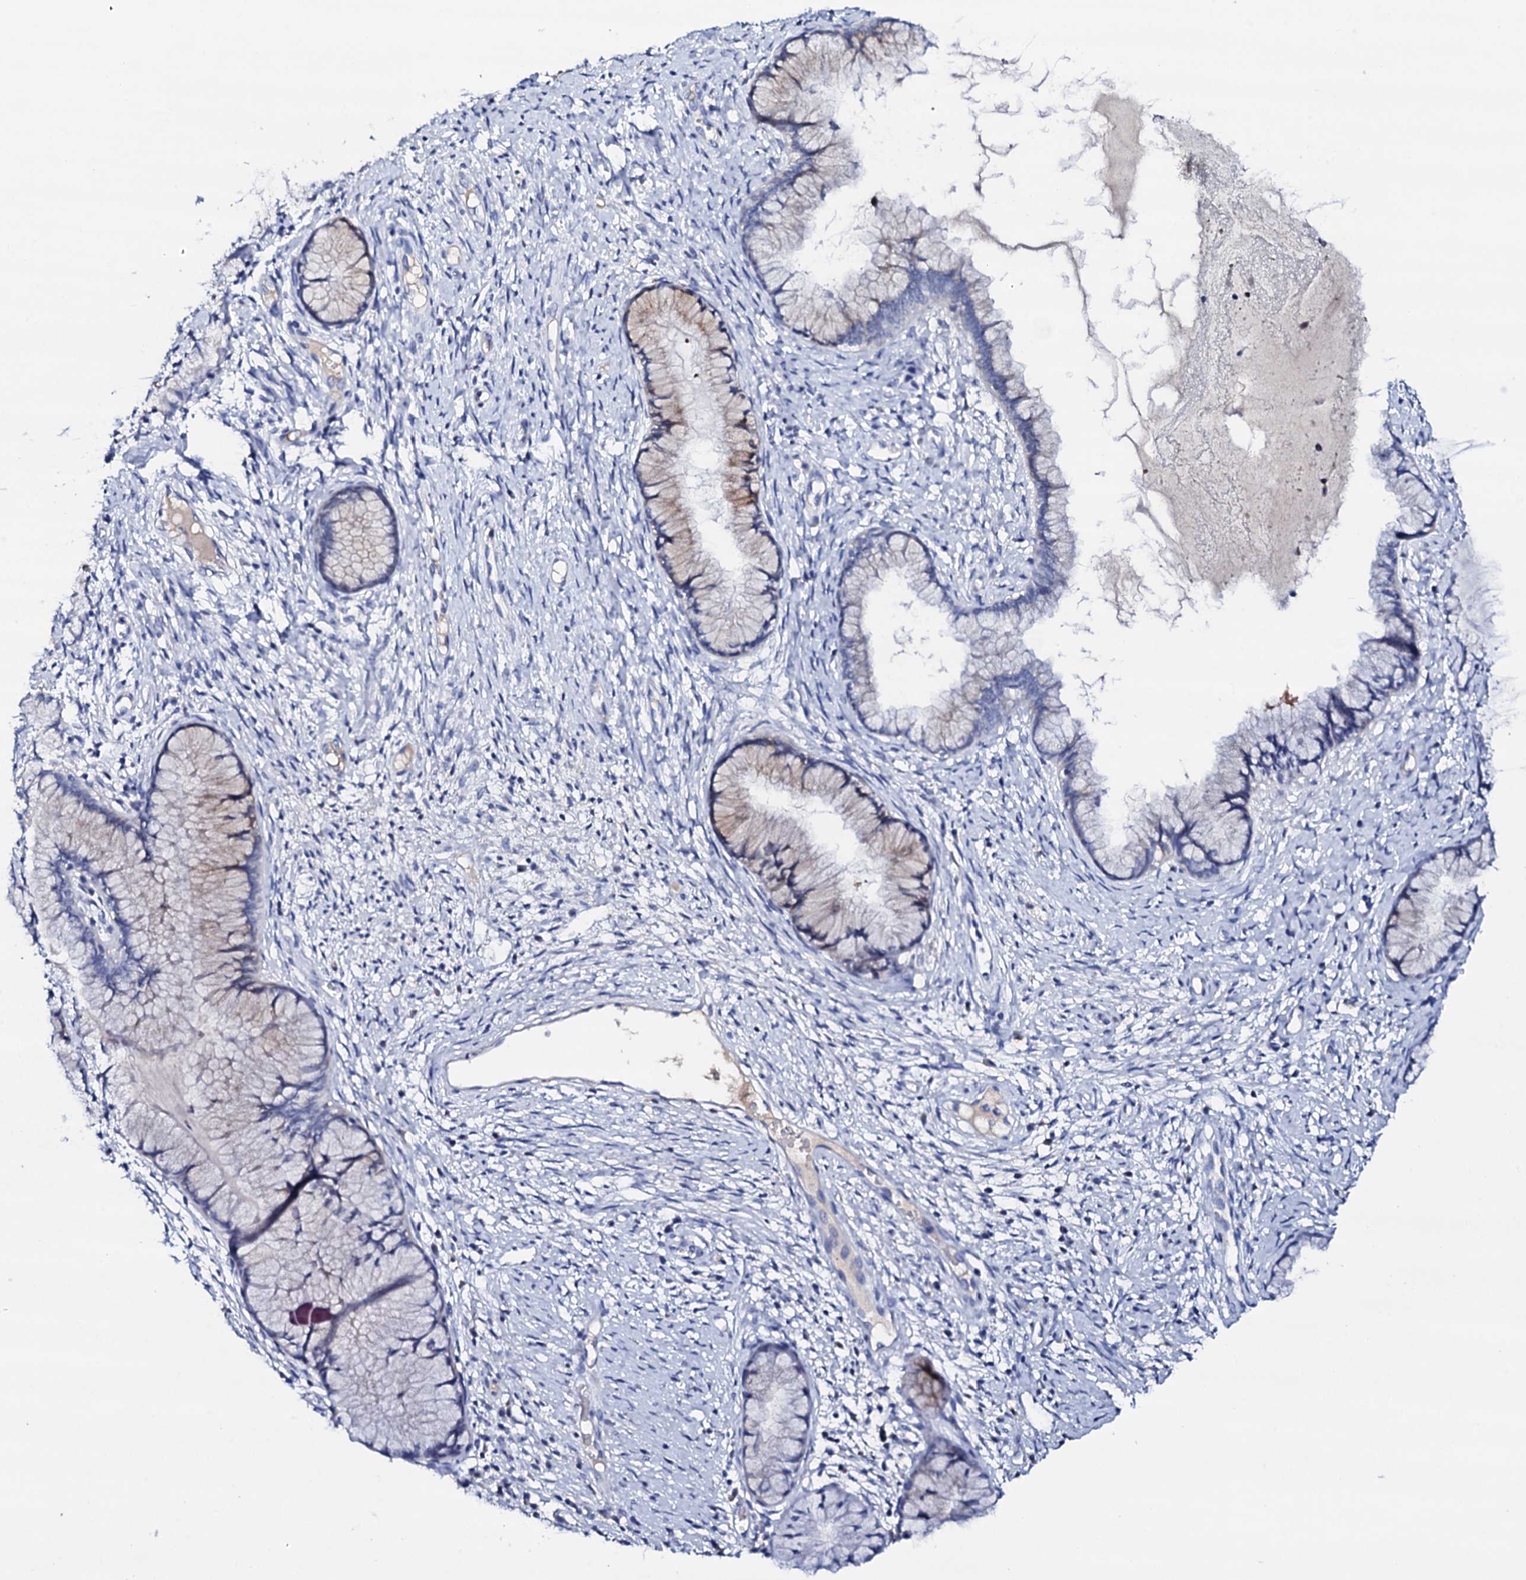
{"staining": {"intensity": "weak", "quantity": "<25%", "location": "cytoplasmic/membranous"}, "tissue": "cervix", "cell_type": "Glandular cells", "image_type": "normal", "snomed": [{"axis": "morphology", "description": "Normal tissue, NOS"}, {"axis": "topography", "description": "Cervix"}], "caption": "The photomicrograph reveals no staining of glandular cells in unremarkable cervix. (DAB (3,3'-diaminobenzidine) immunohistochemistry with hematoxylin counter stain).", "gene": "FBXL16", "patient": {"sex": "female", "age": 42}}